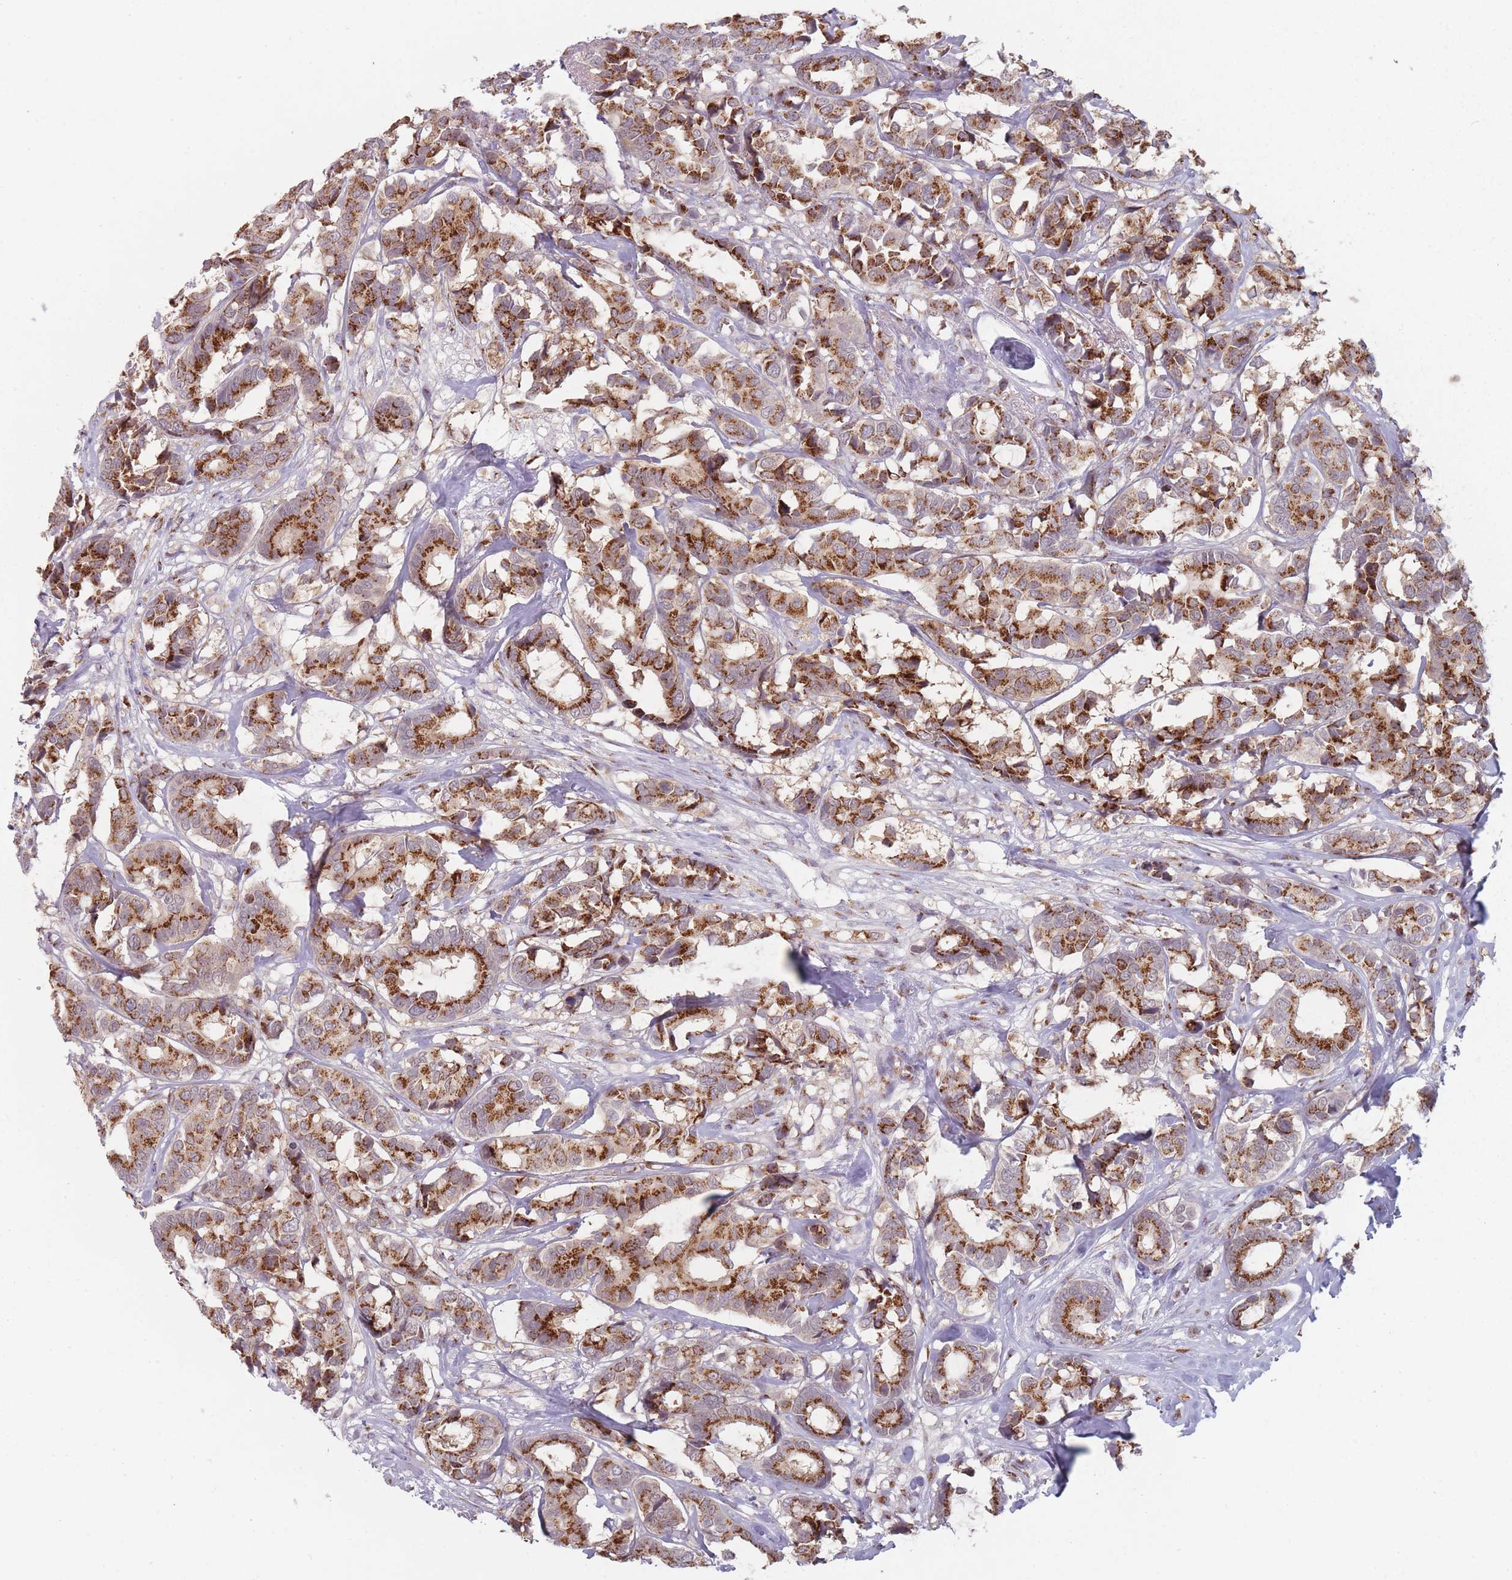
{"staining": {"intensity": "strong", "quantity": ">75%", "location": "cytoplasmic/membranous"}, "tissue": "breast cancer", "cell_type": "Tumor cells", "image_type": "cancer", "snomed": [{"axis": "morphology", "description": "Normal tissue, NOS"}, {"axis": "morphology", "description": "Duct carcinoma"}, {"axis": "topography", "description": "Breast"}], "caption": "Breast invasive ductal carcinoma tissue reveals strong cytoplasmic/membranous staining in about >75% of tumor cells, visualized by immunohistochemistry.", "gene": "MAN1B1", "patient": {"sex": "female", "age": 87}}